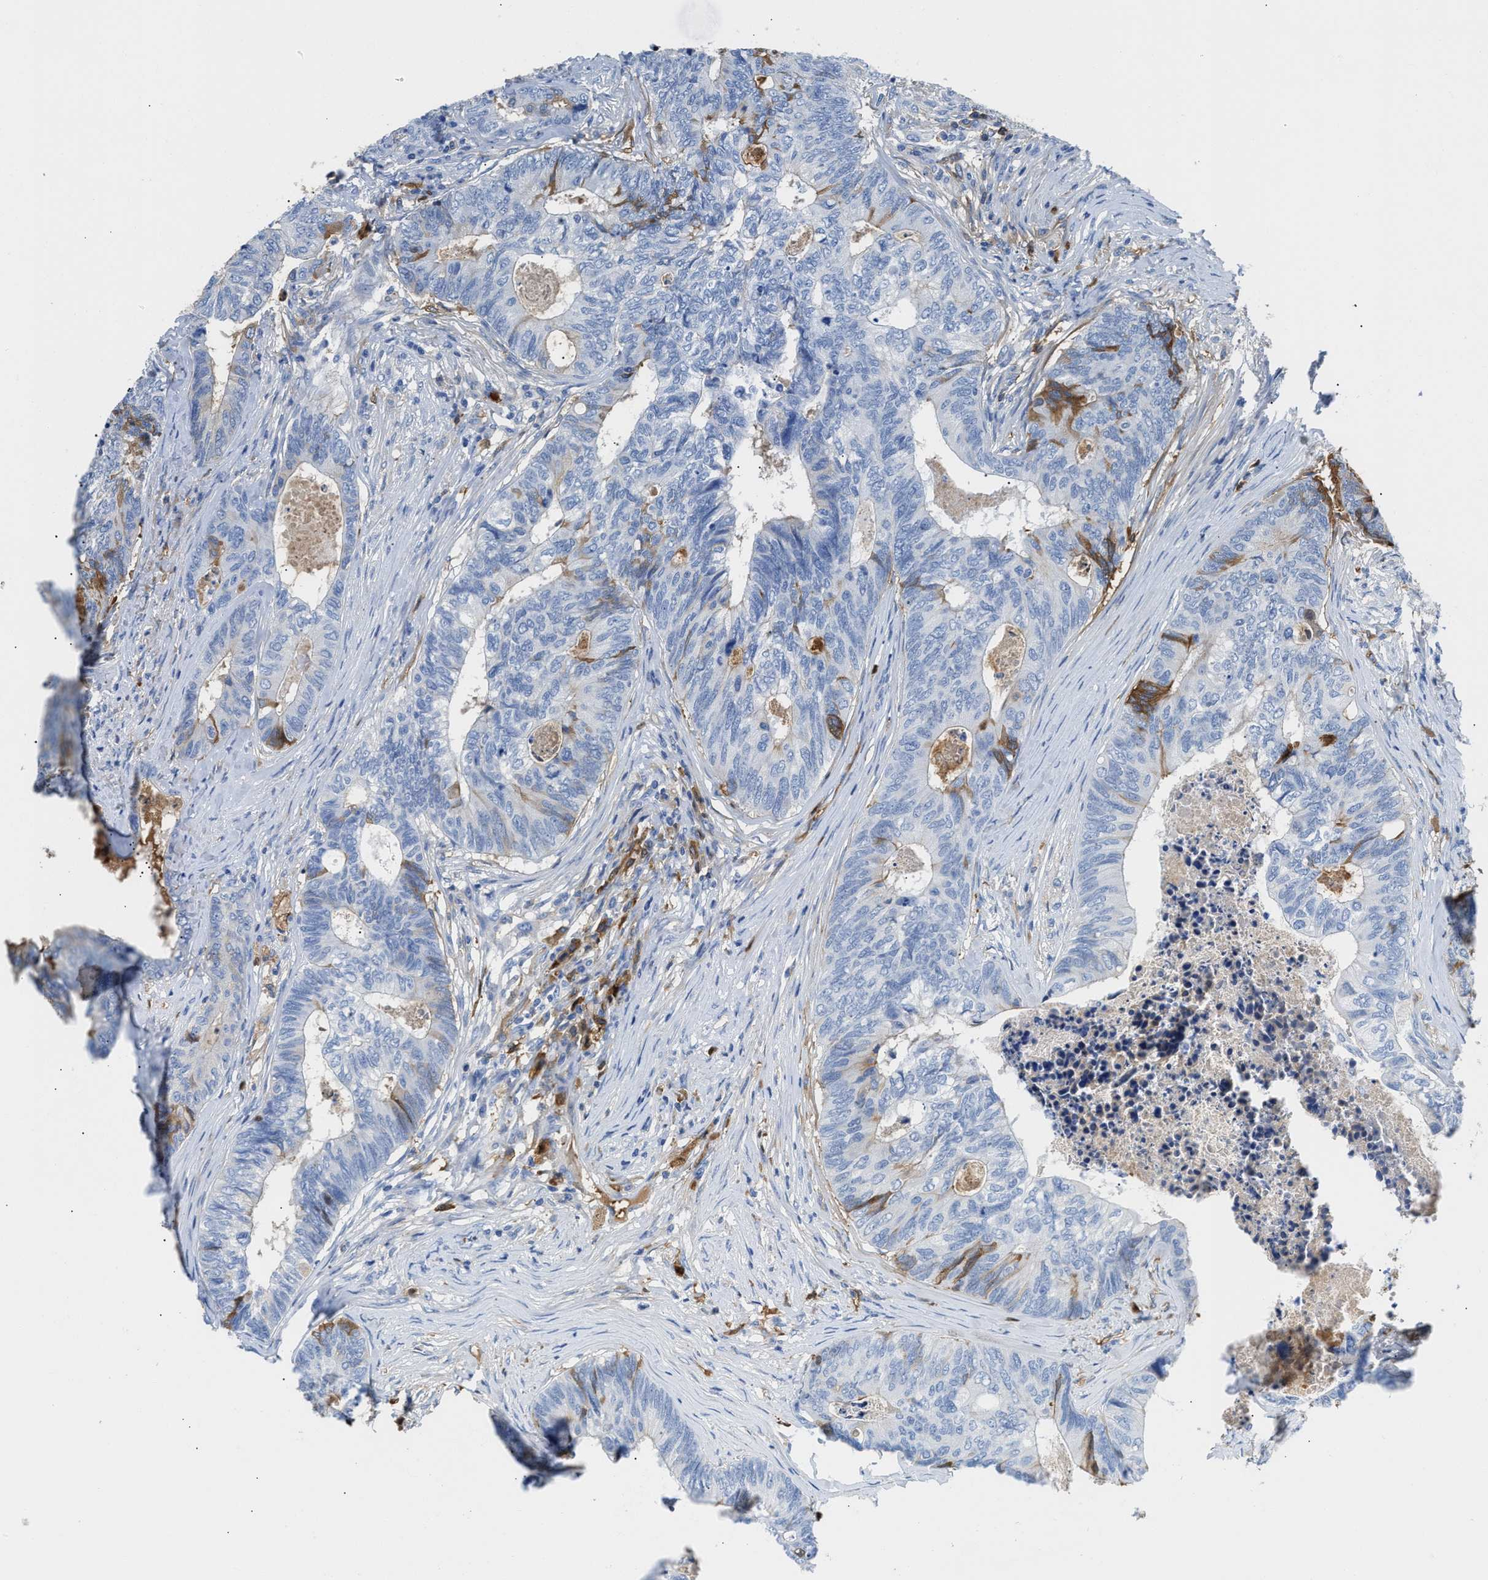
{"staining": {"intensity": "negative", "quantity": "none", "location": "none"}, "tissue": "colorectal cancer", "cell_type": "Tumor cells", "image_type": "cancer", "snomed": [{"axis": "morphology", "description": "Adenocarcinoma, NOS"}, {"axis": "topography", "description": "Colon"}], "caption": "This is a micrograph of immunohistochemistry staining of colorectal cancer, which shows no positivity in tumor cells. (Stains: DAB immunohistochemistry with hematoxylin counter stain, Microscopy: brightfield microscopy at high magnification).", "gene": "GC", "patient": {"sex": "female", "age": 67}}